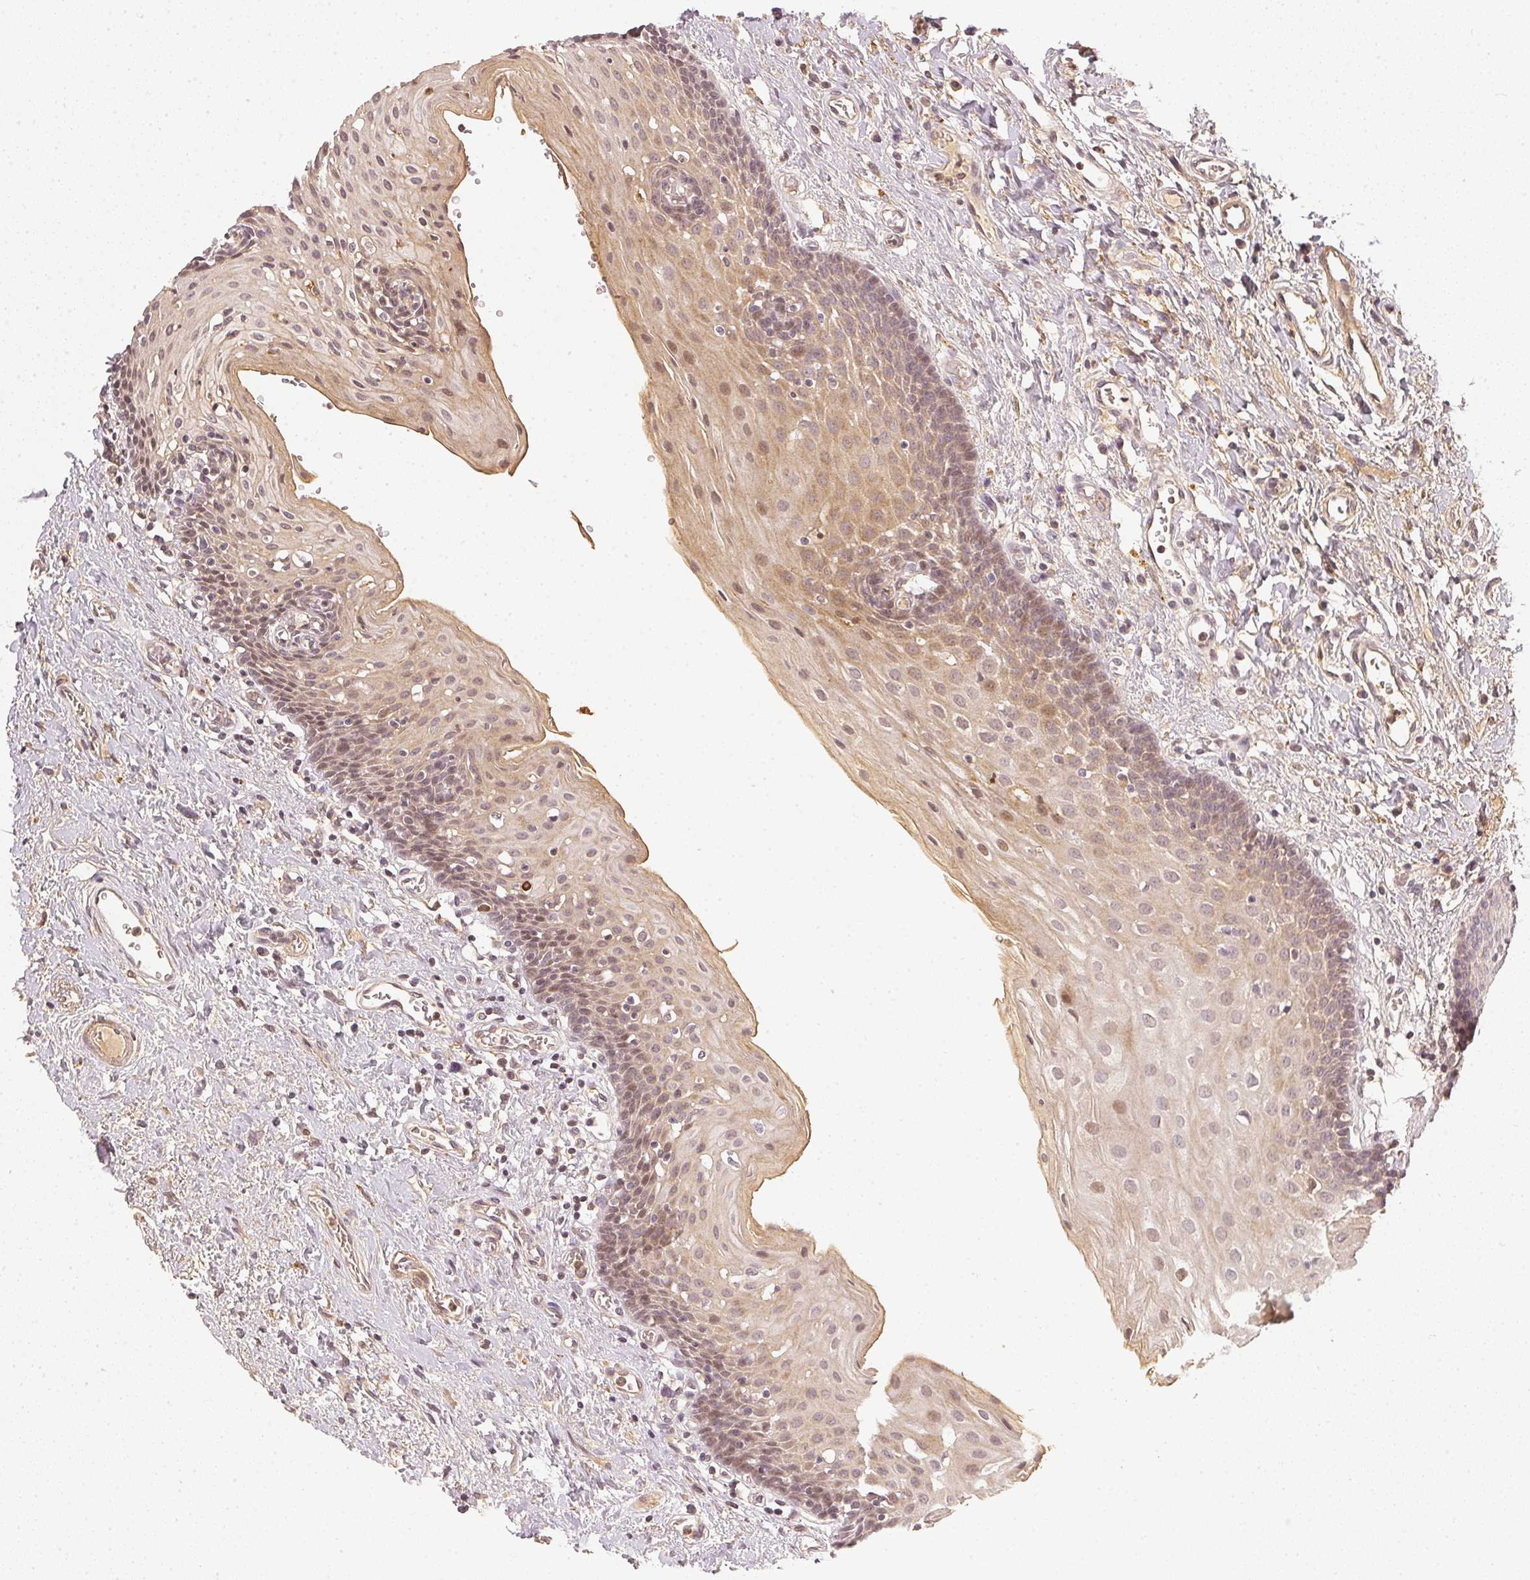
{"staining": {"intensity": "negative", "quantity": "none", "location": "none"}, "tissue": "oral mucosa", "cell_type": "Squamous epithelial cells", "image_type": "normal", "snomed": [{"axis": "morphology", "description": "Normal tissue, NOS"}, {"axis": "topography", "description": "Oral tissue"}], "caption": "Immunohistochemistry of normal human oral mucosa reveals no expression in squamous epithelial cells.", "gene": "SERPINE1", "patient": {"sex": "female", "age": 43}}